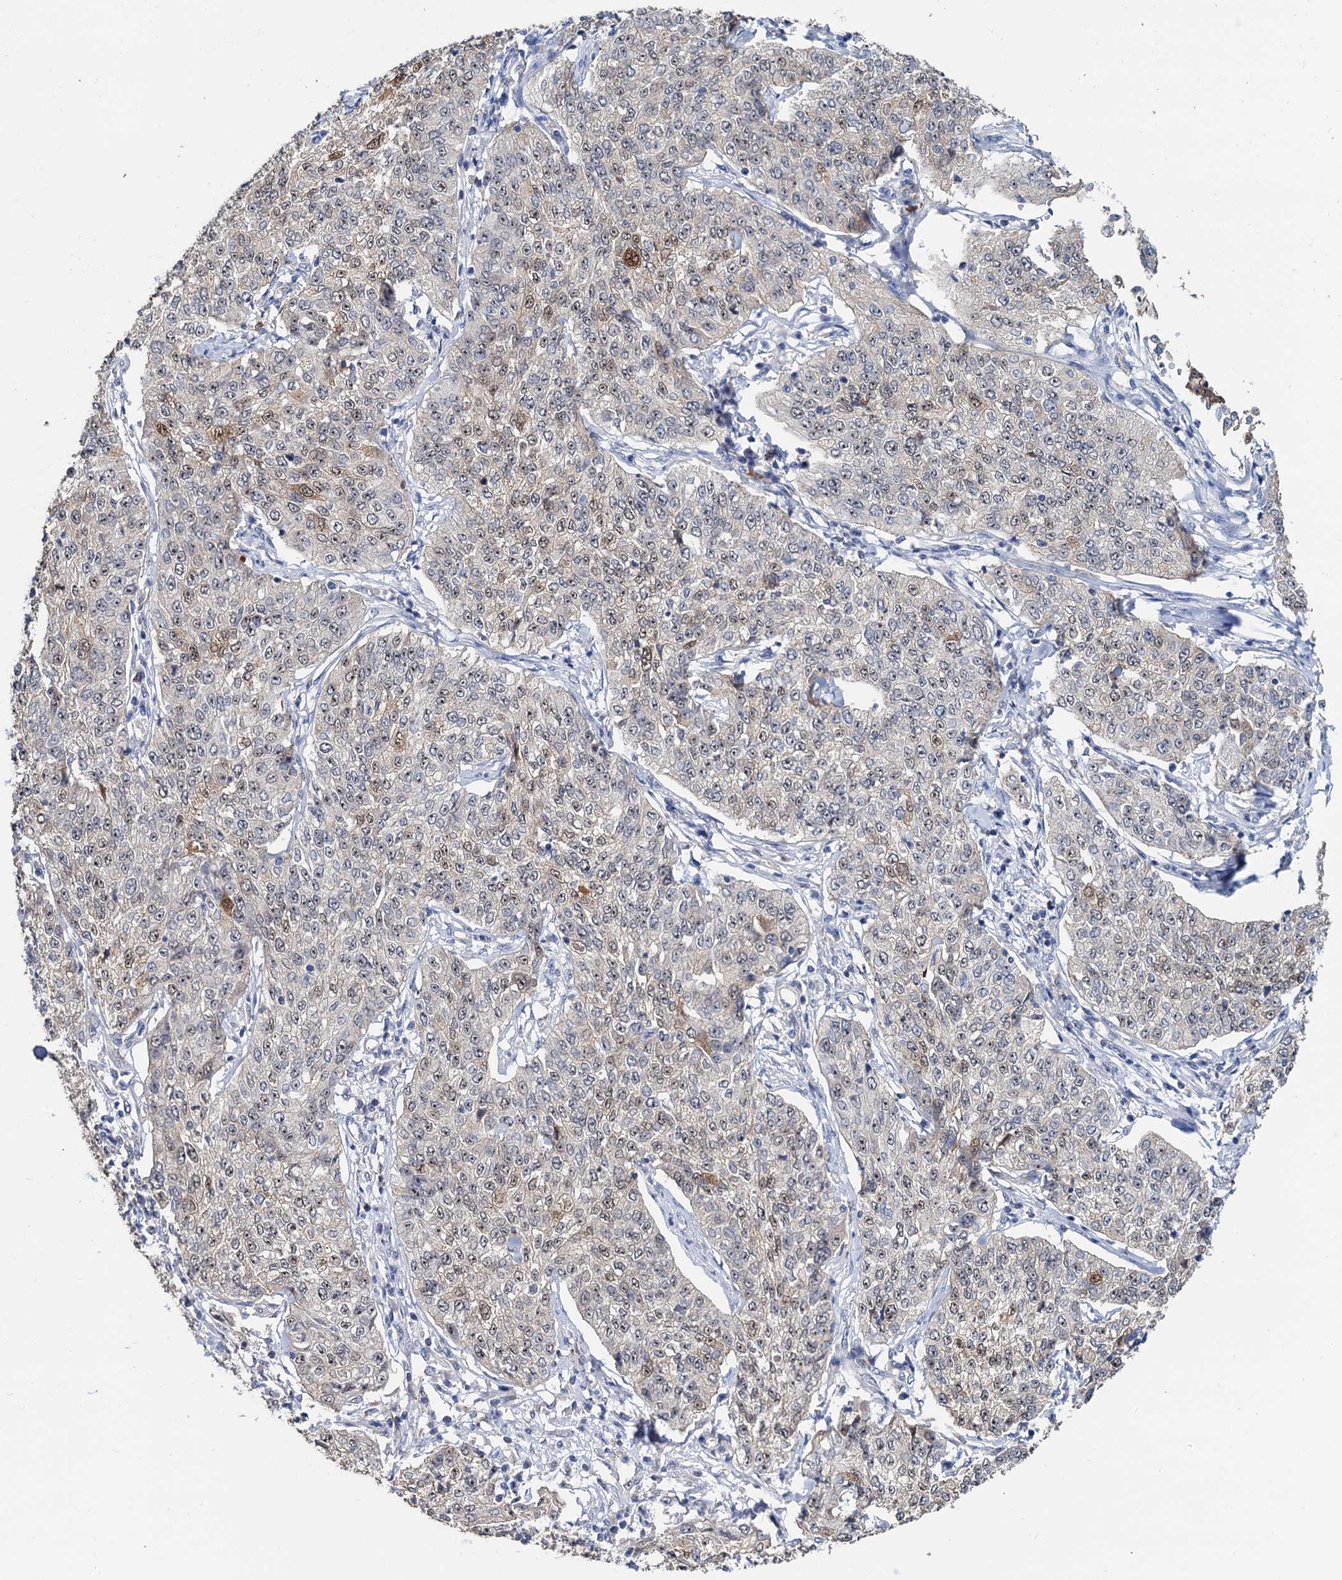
{"staining": {"intensity": "weak", "quantity": "25%-75%", "location": "nuclear"}, "tissue": "cervical cancer", "cell_type": "Tumor cells", "image_type": "cancer", "snomed": [{"axis": "morphology", "description": "Squamous cell carcinoma, NOS"}, {"axis": "topography", "description": "Cervix"}], "caption": "An immunohistochemistry histopathology image of neoplastic tissue is shown. Protein staining in brown shows weak nuclear positivity in cervical cancer within tumor cells.", "gene": "C2CD3", "patient": {"sex": "female", "age": 35}}